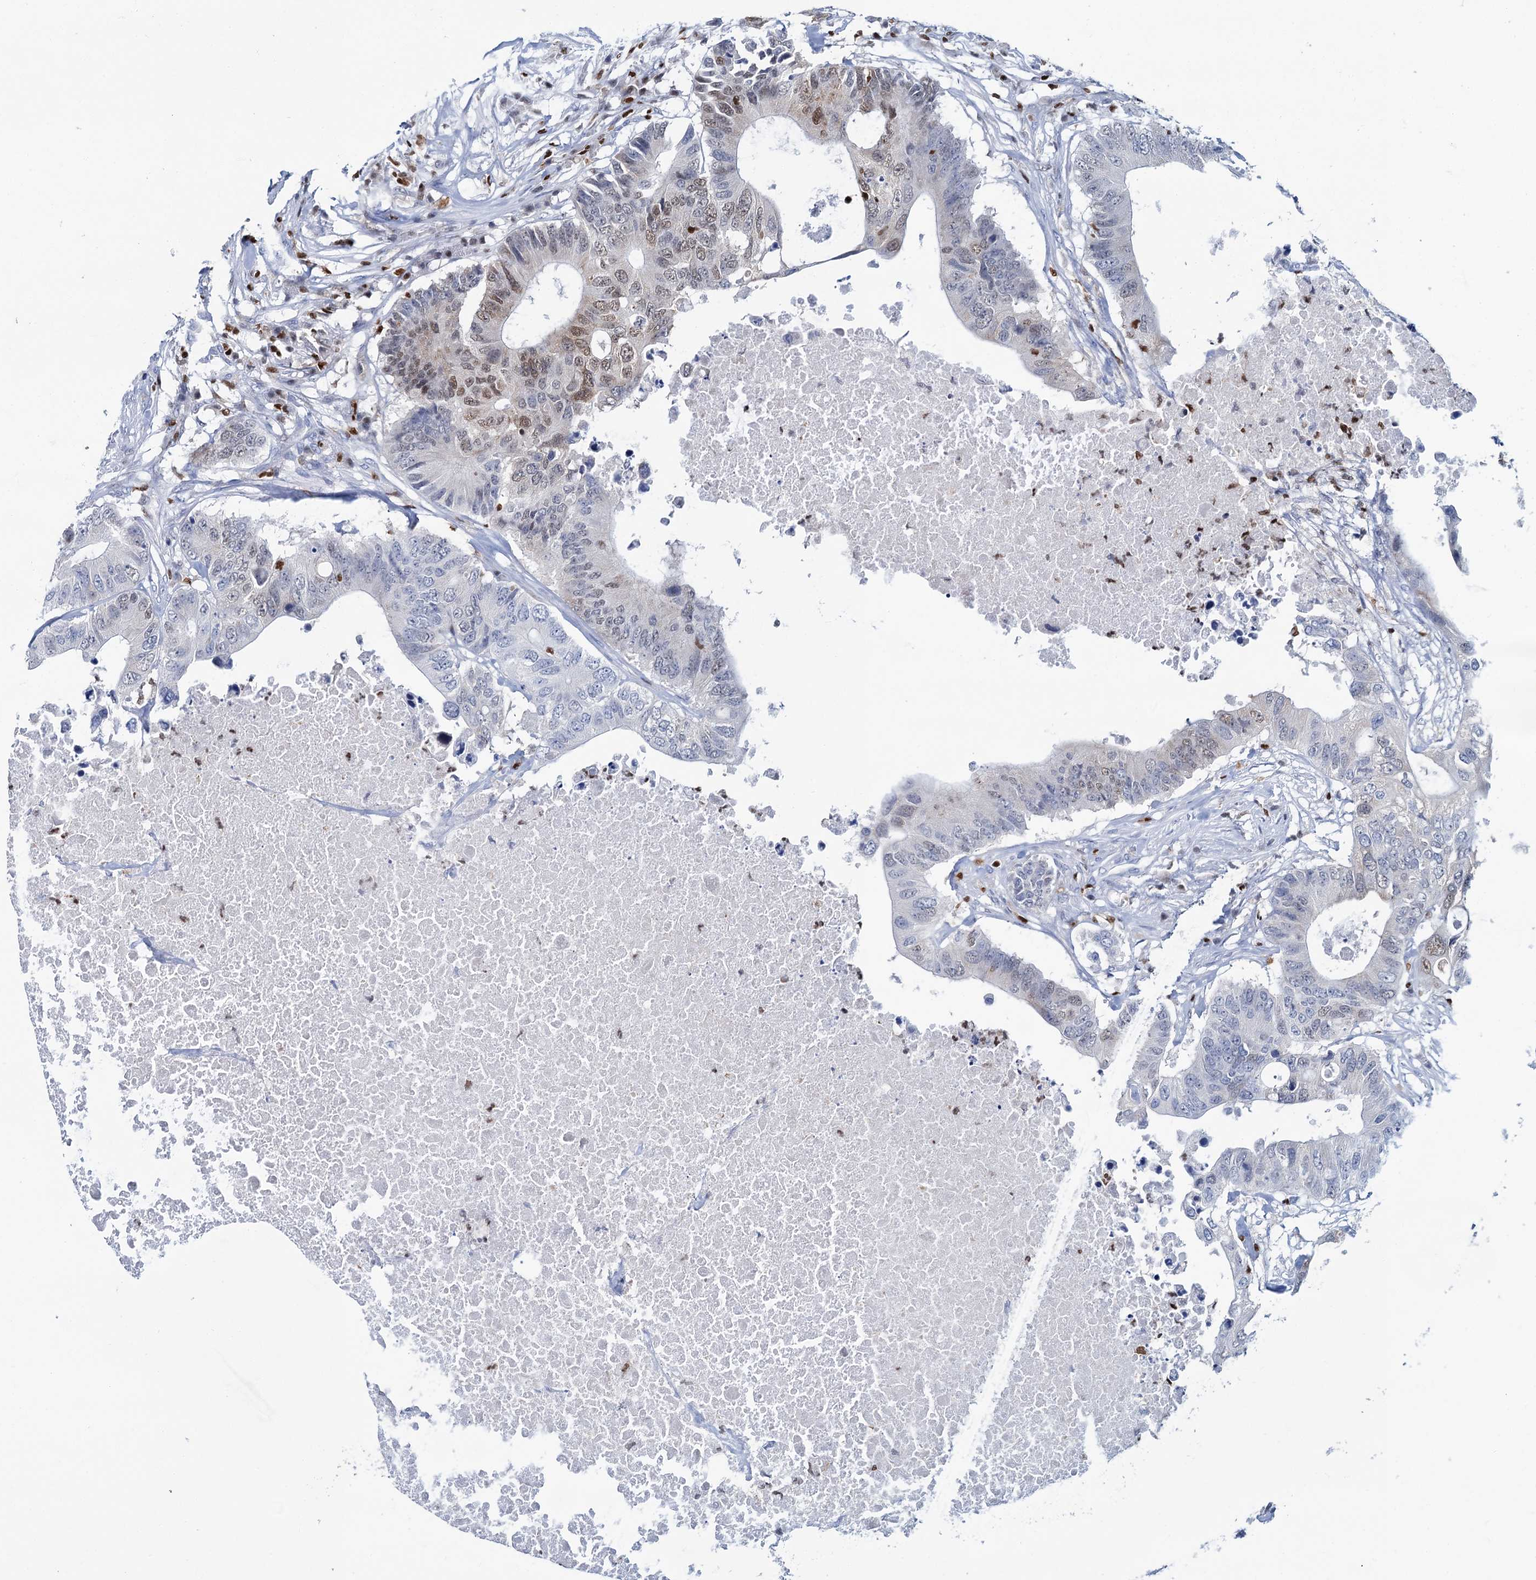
{"staining": {"intensity": "moderate", "quantity": "<25%", "location": "nuclear"}, "tissue": "colorectal cancer", "cell_type": "Tumor cells", "image_type": "cancer", "snomed": [{"axis": "morphology", "description": "Adenocarcinoma, NOS"}, {"axis": "topography", "description": "Colon"}], "caption": "The image exhibits immunohistochemical staining of colorectal cancer. There is moderate nuclear staining is appreciated in about <25% of tumor cells. (Stains: DAB in brown, nuclei in blue, Microscopy: brightfield microscopy at high magnification).", "gene": "CELF2", "patient": {"sex": "male", "age": 71}}